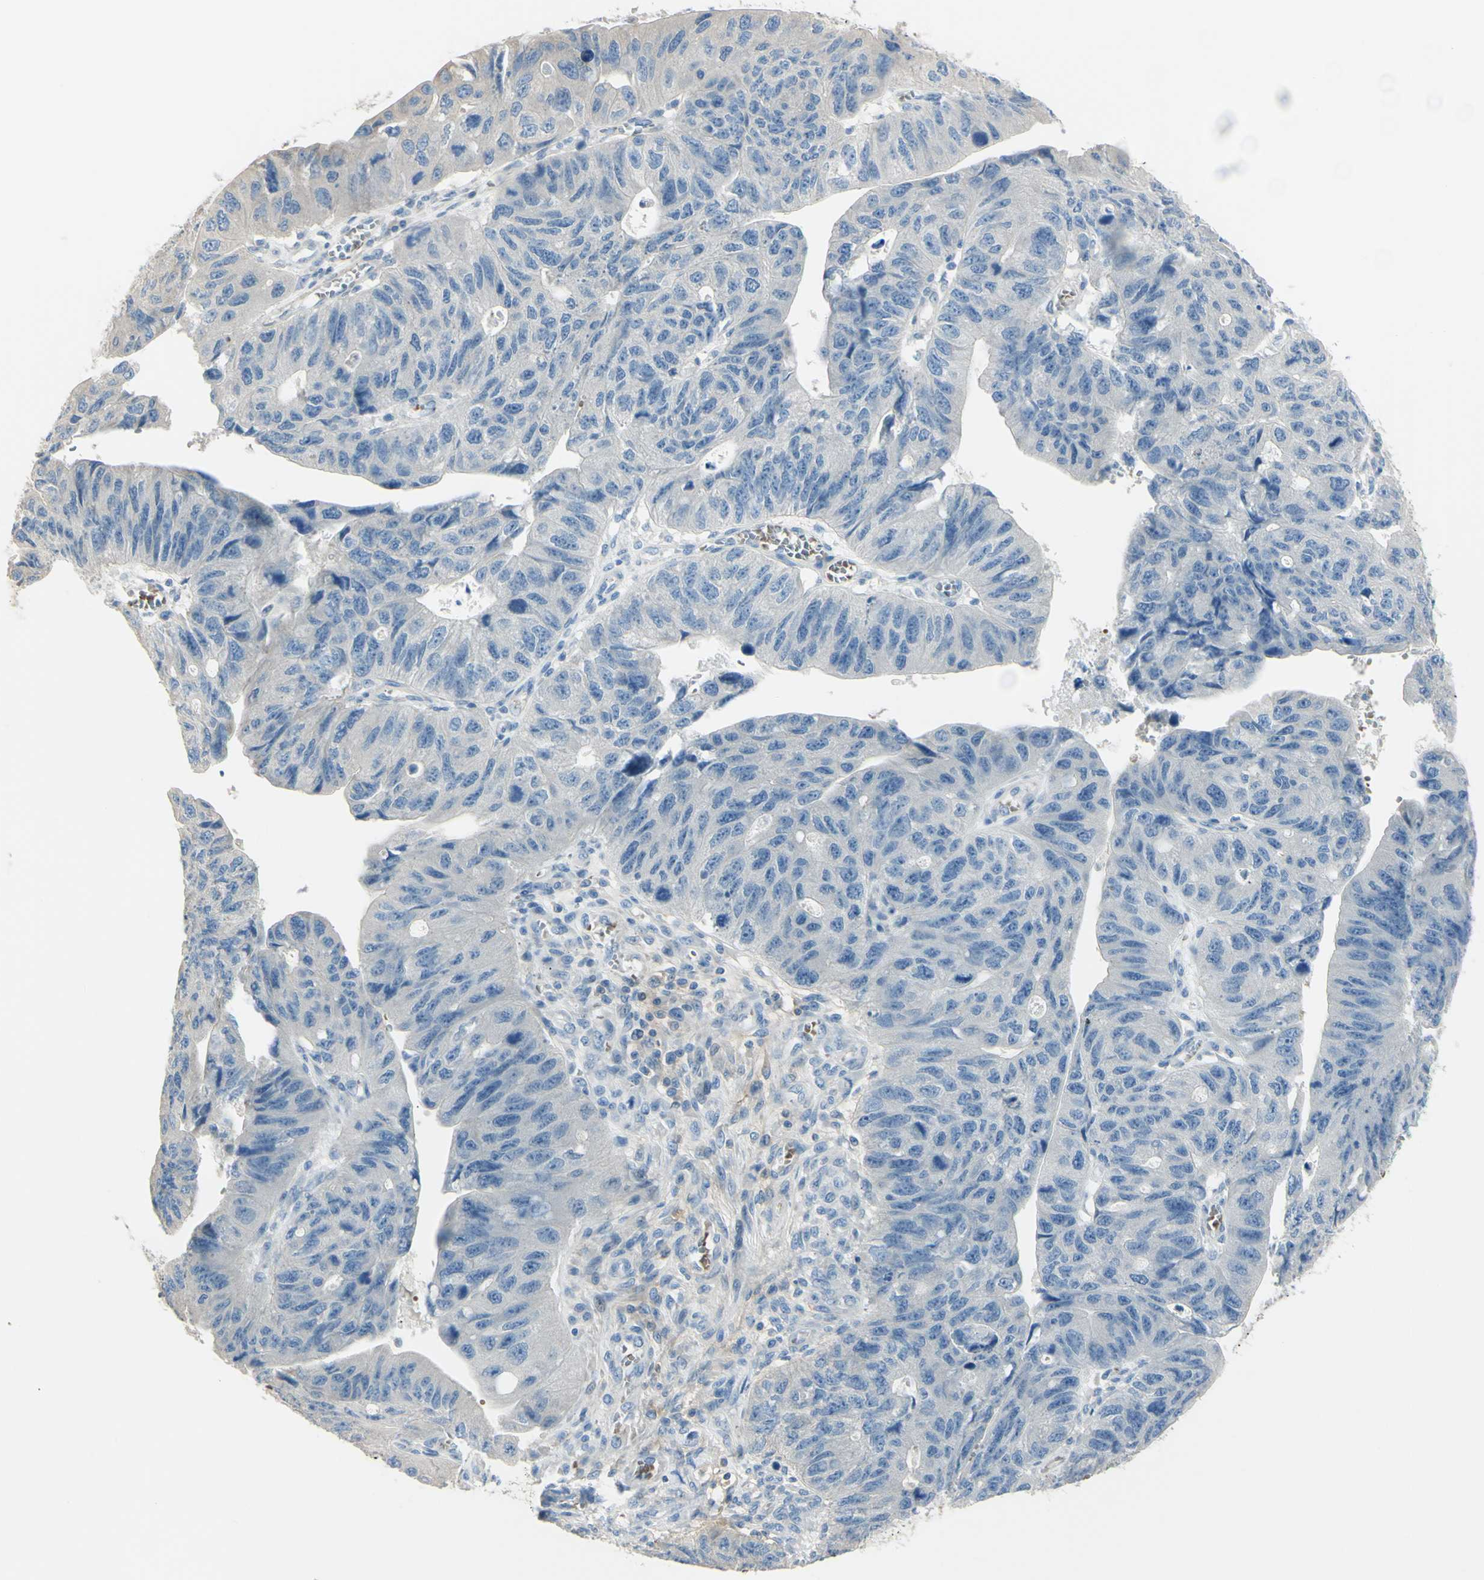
{"staining": {"intensity": "negative", "quantity": "none", "location": "none"}, "tissue": "stomach cancer", "cell_type": "Tumor cells", "image_type": "cancer", "snomed": [{"axis": "morphology", "description": "Adenocarcinoma, NOS"}, {"axis": "topography", "description": "Stomach"}], "caption": "Image shows no protein staining in tumor cells of stomach cancer (adenocarcinoma) tissue.", "gene": "NCBP2L", "patient": {"sex": "male", "age": 59}}